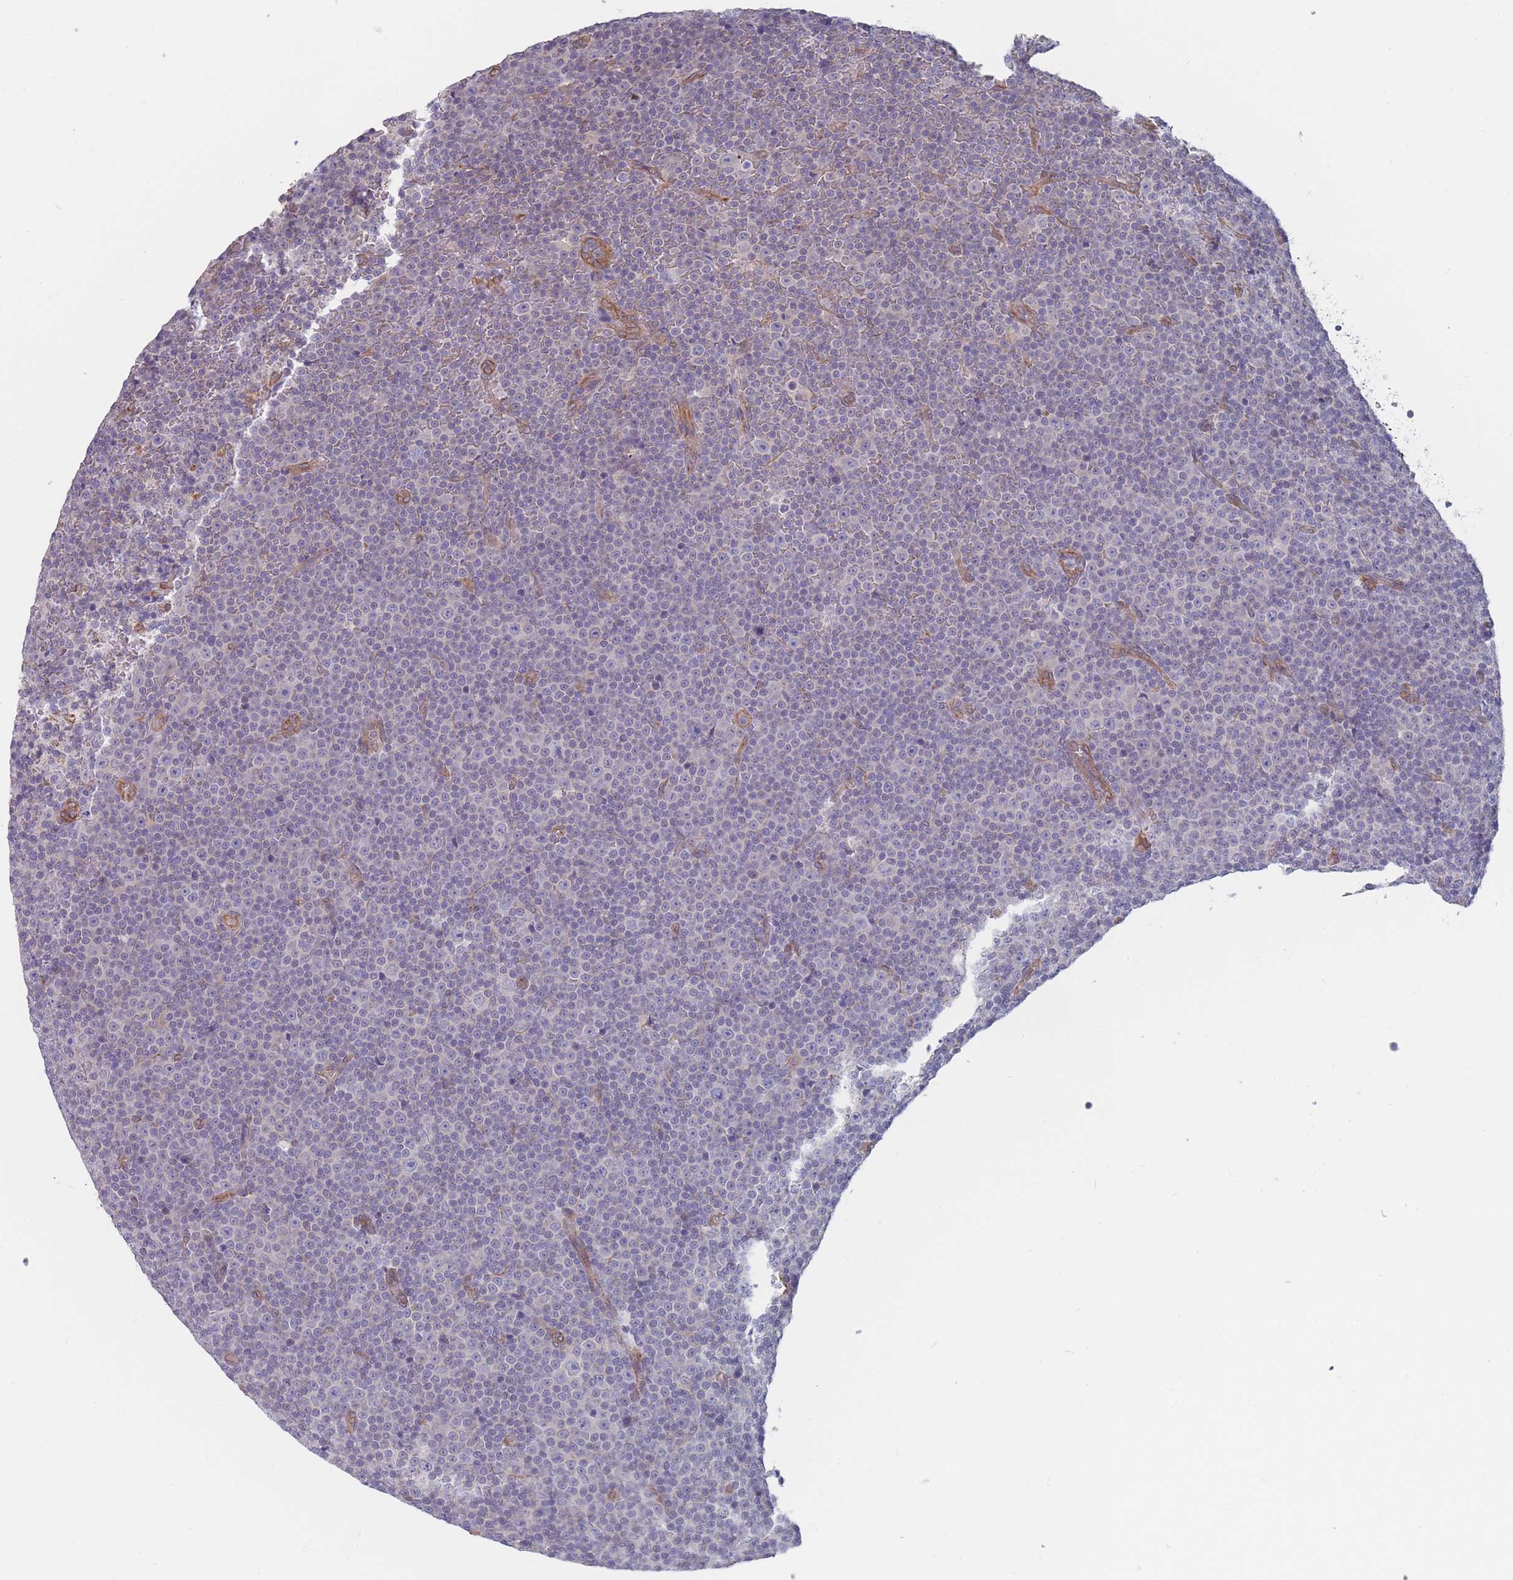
{"staining": {"intensity": "negative", "quantity": "none", "location": "none"}, "tissue": "lymphoma", "cell_type": "Tumor cells", "image_type": "cancer", "snomed": [{"axis": "morphology", "description": "Malignant lymphoma, non-Hodgkin's type, Low grade"}, {"axis": "topography", "description": "Lymph node"}], "caption": "Human lymphoma stained for a protein using IHC displays no positivity in tumor cells.", "gene": "SLC1A6", "patient": {"sex": "female", "age": 67}}